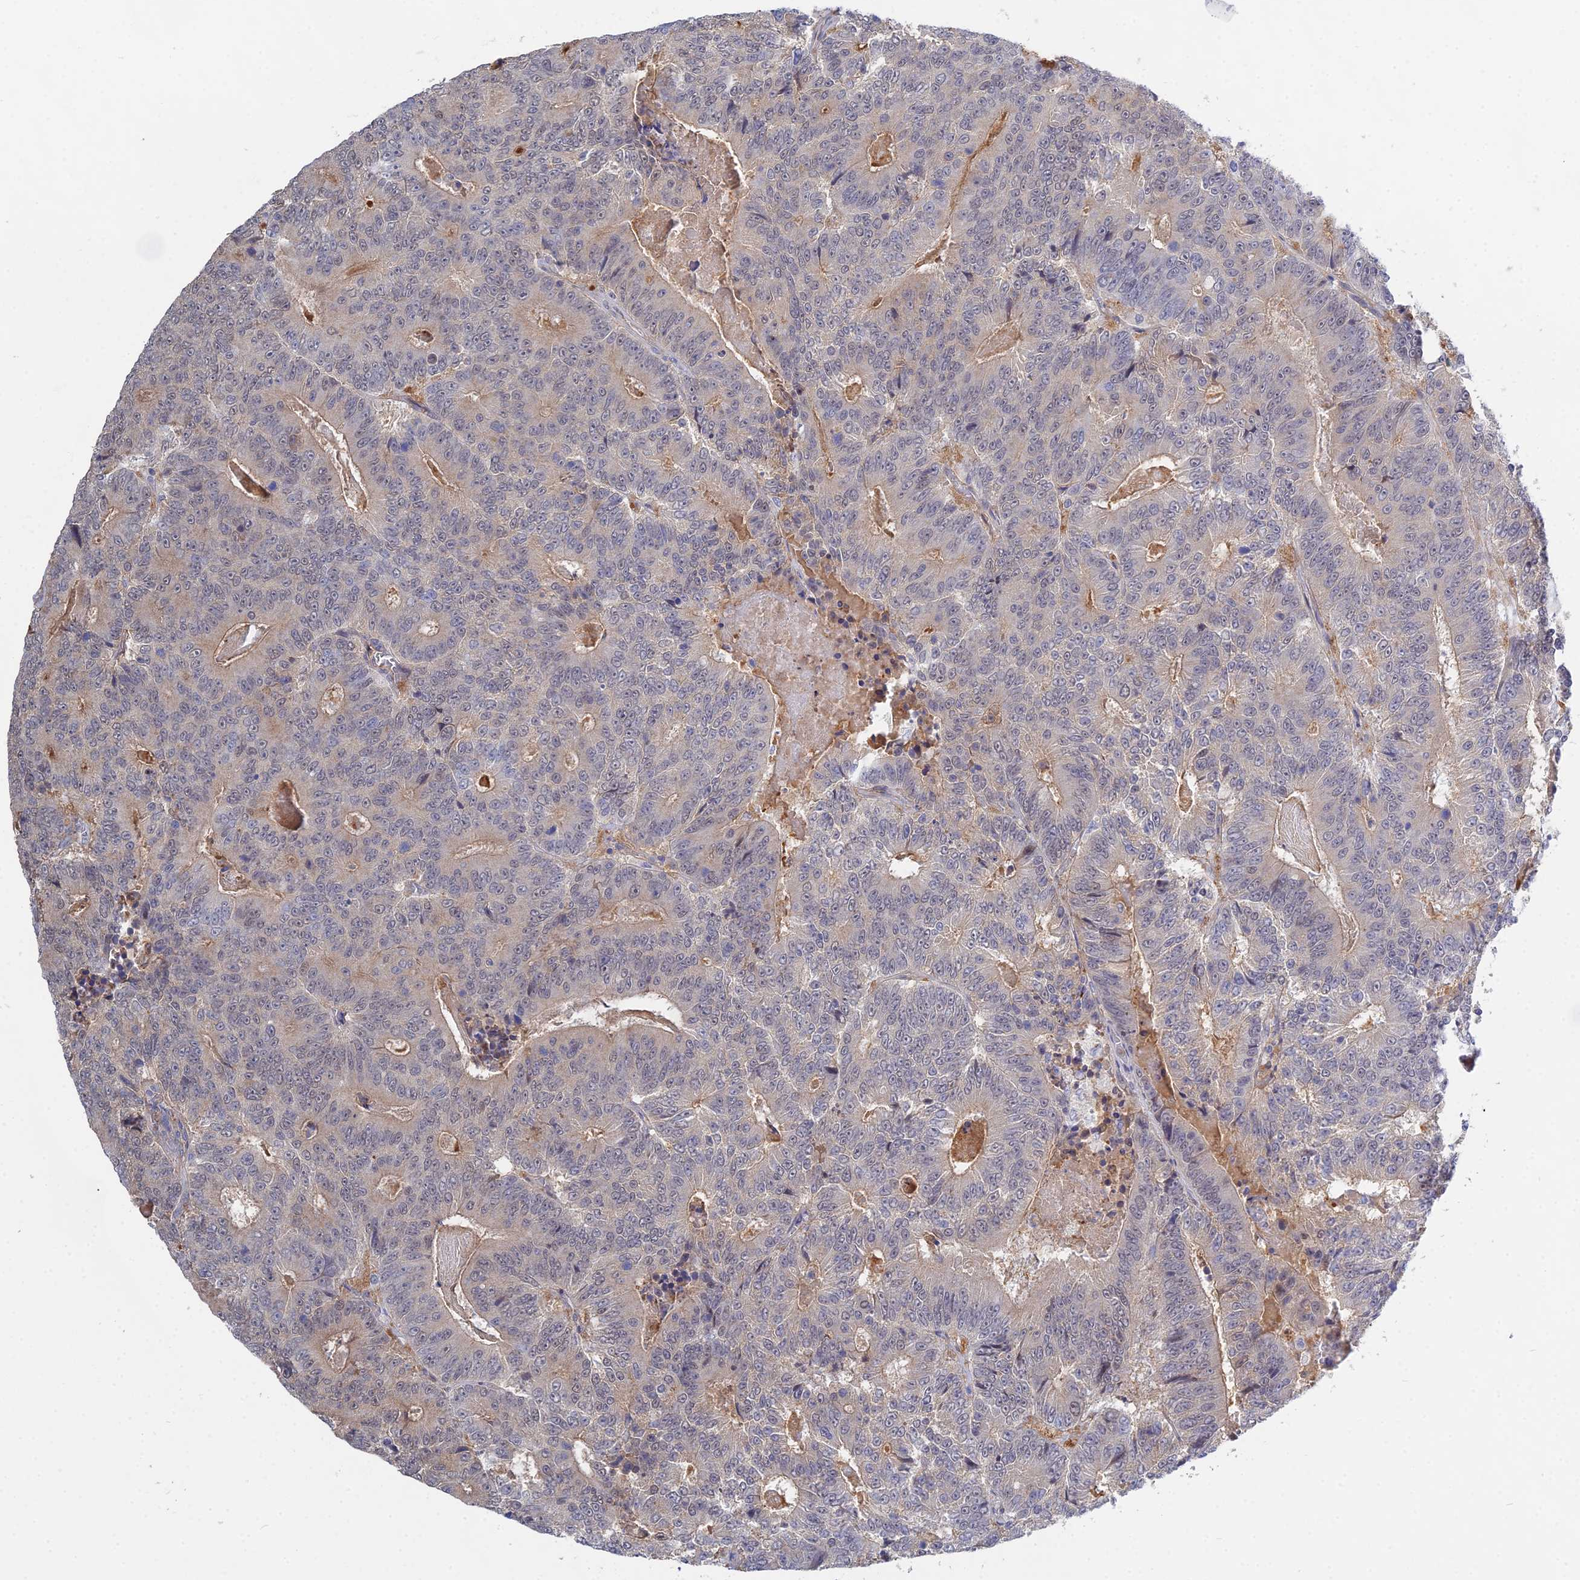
{"staining": {"intensity": "negative", "quantity": "none", "location": "none"}, "tissue": "colorectal cancer", "cell_type": "Tumor cells", "image_type": "cancer", "snomed": [{"axis": "morphology", "description": "Adenocarcinoma, NOS"}, {"axis": "topography", "description": "Colon"}], "caption": "An immunohistochemistry micrograph of colorectal cancer (adenocarcinoma) is shown. There is no staining in tumor cells of colorectal cancer (adenocarcinoma). (DAB (3,3'-diaminobenzidine) immunohistochemistry (IHC), high magnification).", "gene": "DNAH14", "patient": {"sex": "male", "age": 83}}